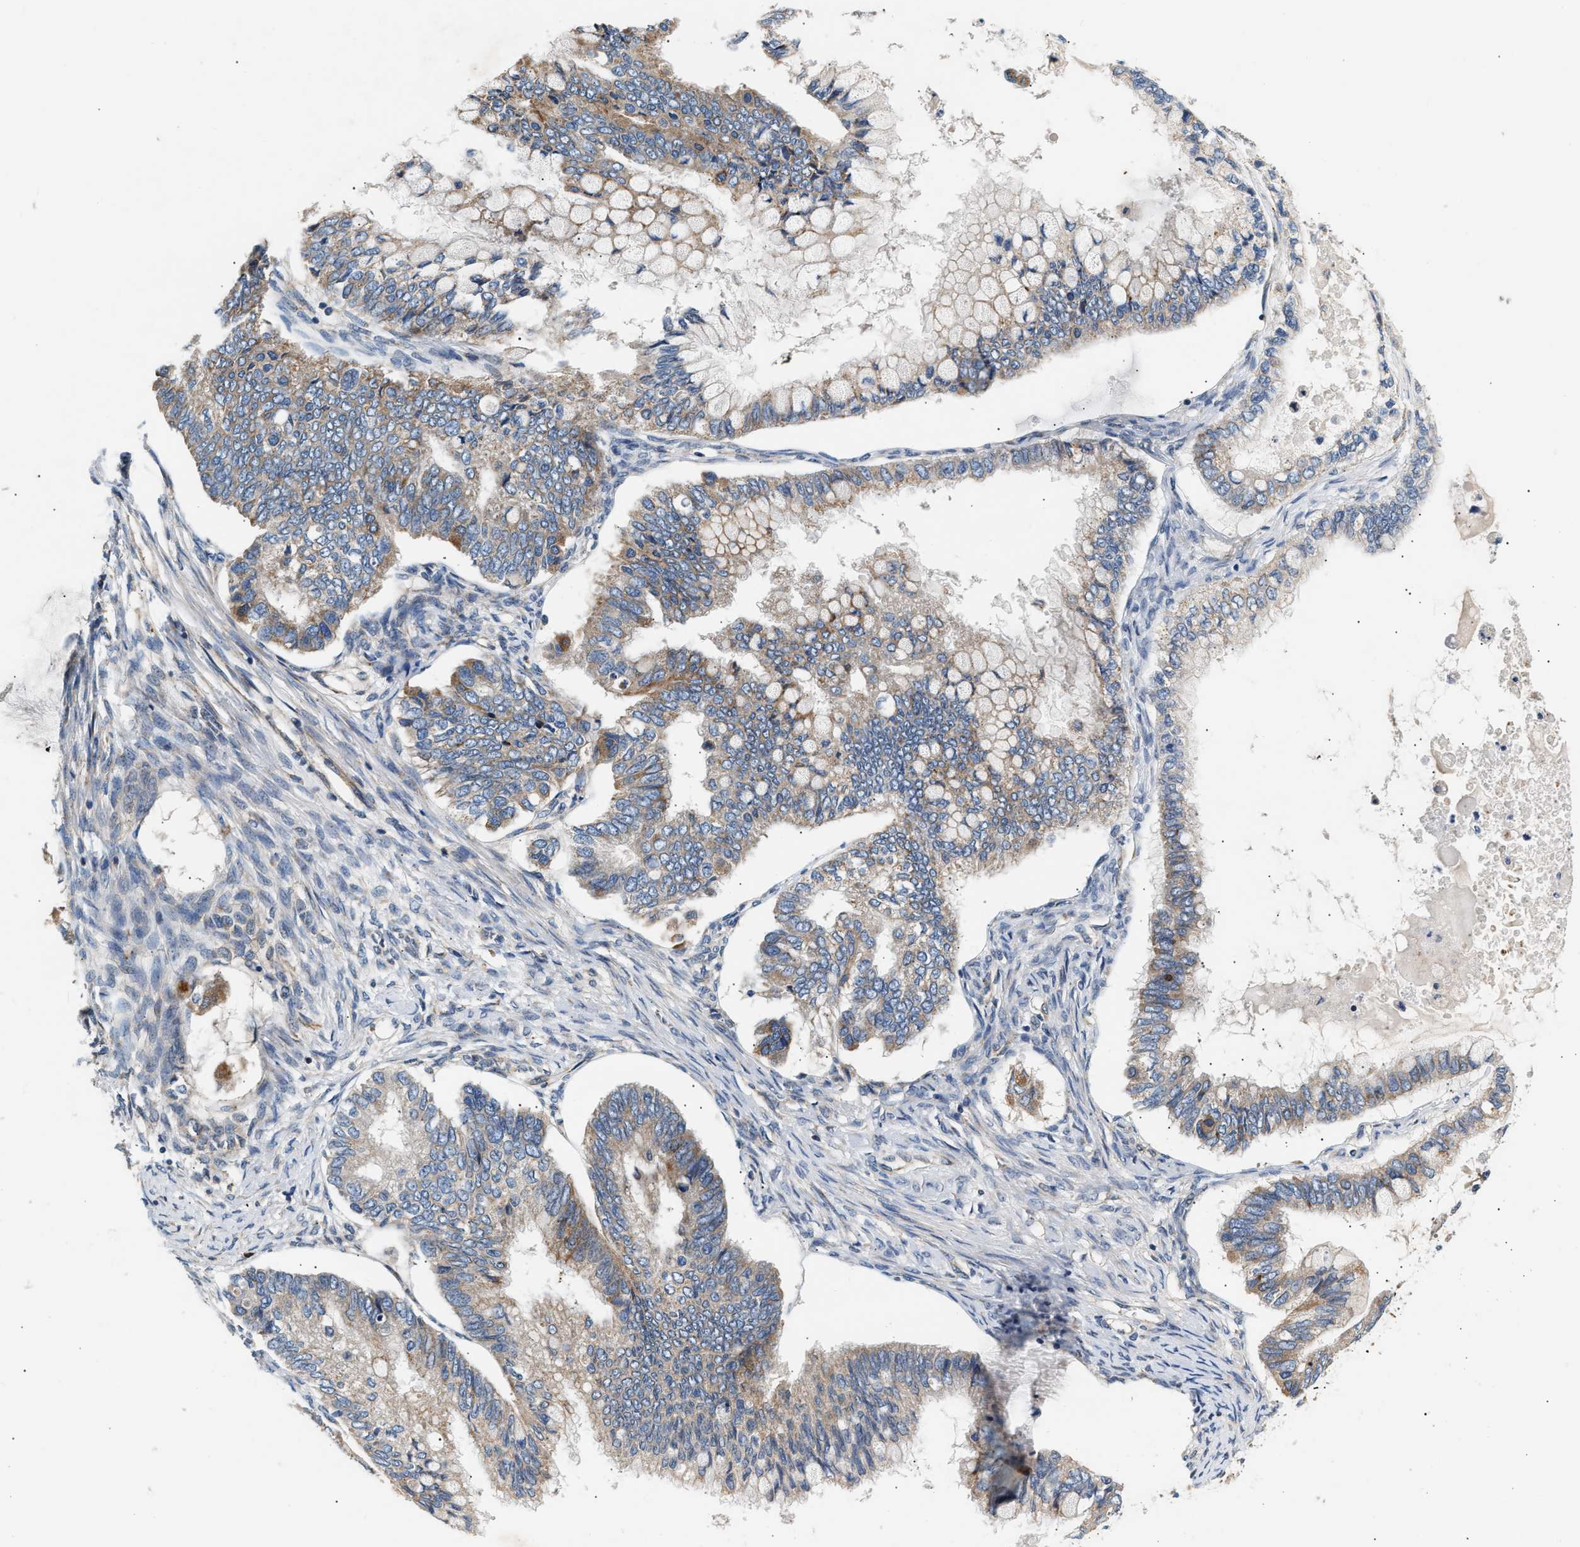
{"staining": {"intensity": "weak", "quantity": ">75%", "location": "cytoplasmic/membranous"}, "tissue": "ovarian cancer", "cell_type": "Tumor cells", "image_type": "cancer", "snomed": [{"axis": "morphology", "description": "Cystadenocarcinoma, mucinous, NOS"}, {"axis": "topography", "description": "Ovary"}], "caption": "Immunohistochemistry staining of ovarian cancer, which exhibits low levels of weak cytoplasmic/membranous positivity in about >75% of tumor cells indicating weak cytoplasmic/membranous protein staining. The staining was performed using DAB (3,3'-diaminobenzidine) (brown) for protein detection and nuclei were counterstained in hematoxylin (blue).", "gene": "IFT74", "patient": {"sex": "female", "age": 80}}